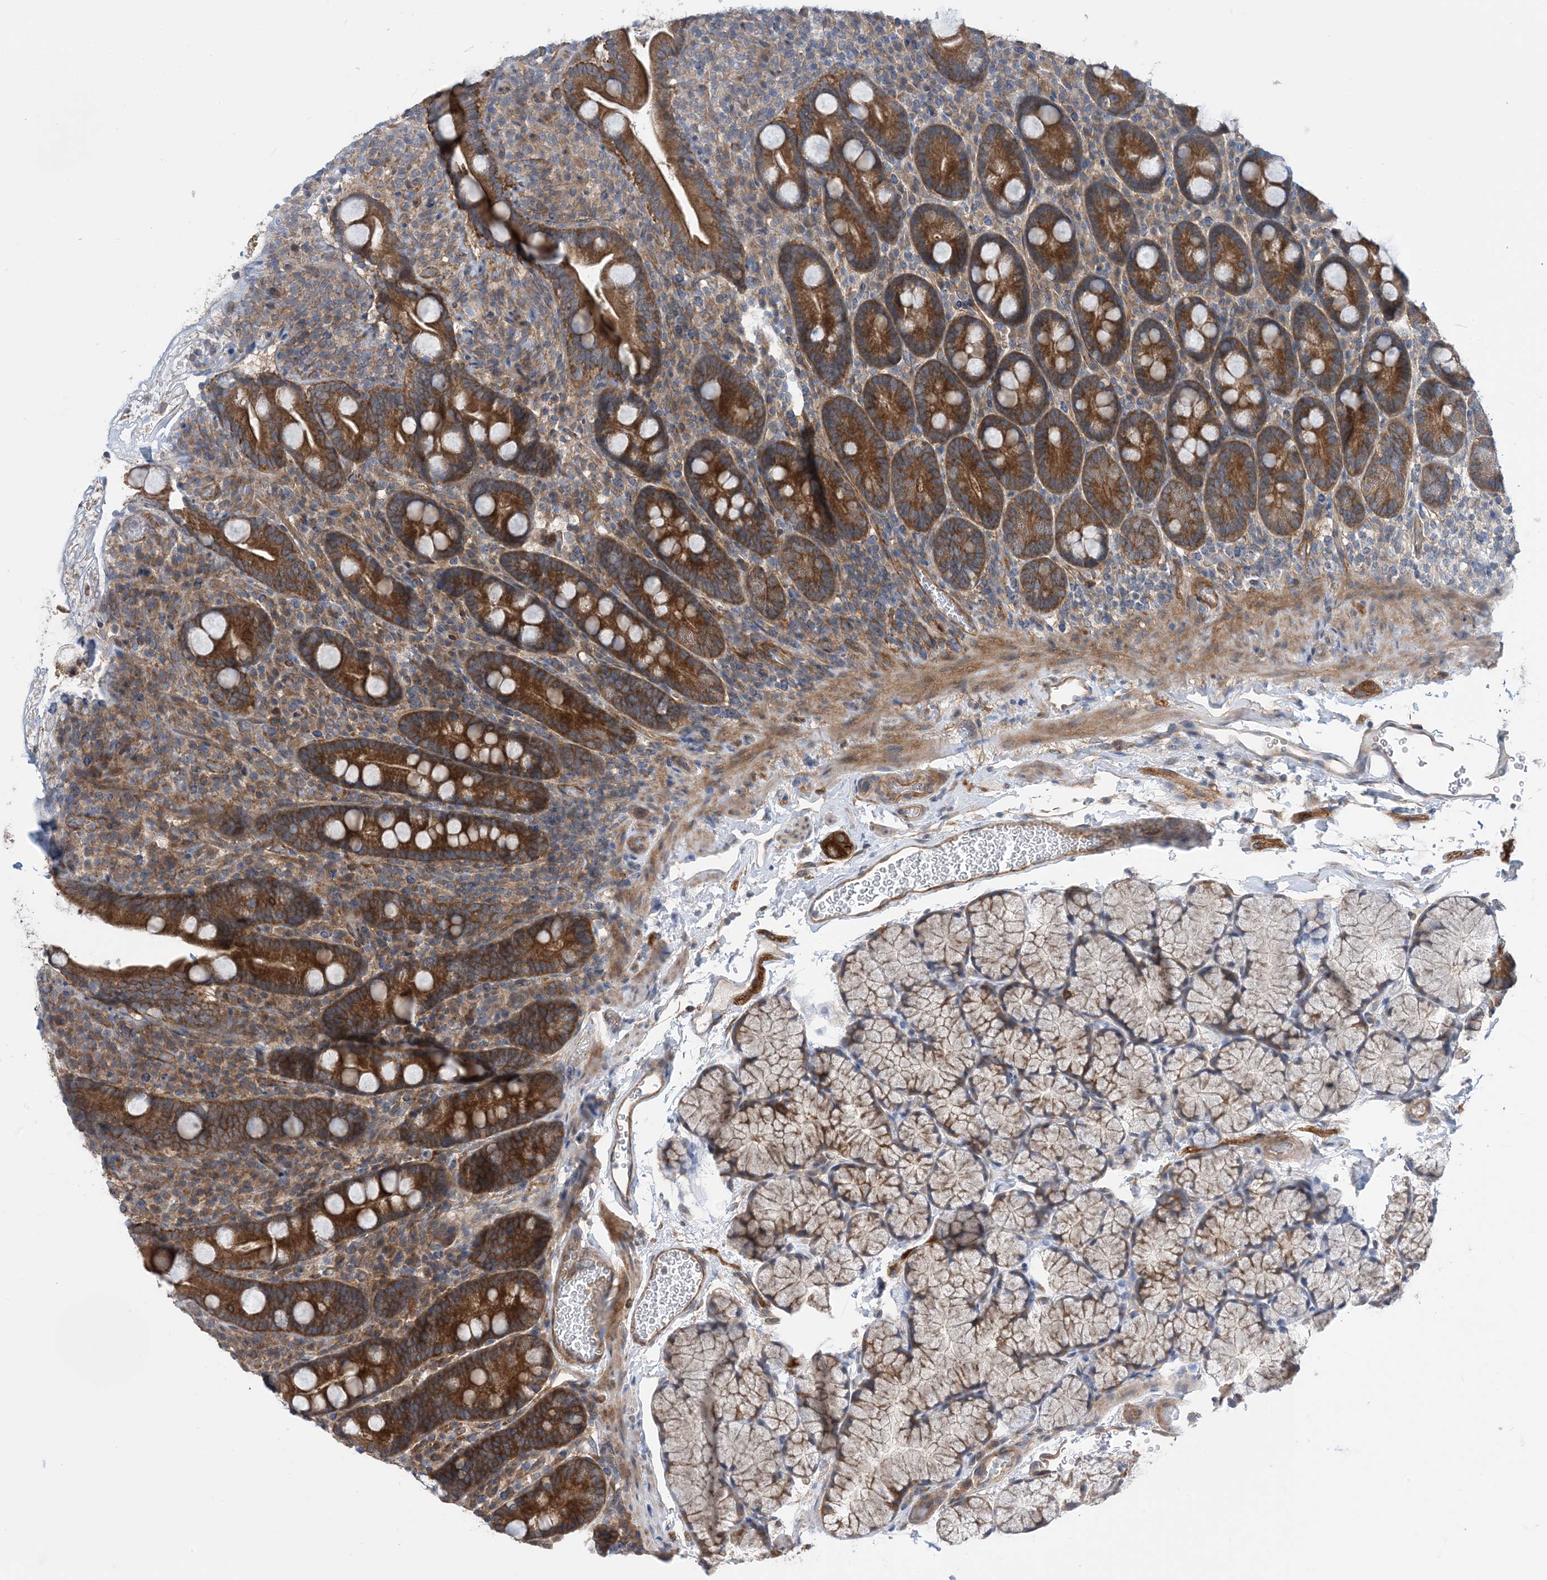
{"staining": {"intensity": "strong", "quantity": ">75%", "location": "cytoplasmic/membranous"}, "tissue": "duodenum", "cell_type": "Glandular cells", "image_type": "normal", "snomed": [{"axis": "morphology", "description": "Normal tissue, NOS"}, {"axis": "topography", "description": "Duodenum"}], "caption": "A brown stain highlights strong cytoplasmic/membranous expression of a protein in glandular cells of unremarkable human duodenum. Nuclei are stained in blue.", "gene": "EHBP1", "patient": {"sex": "male", "age": 35}}